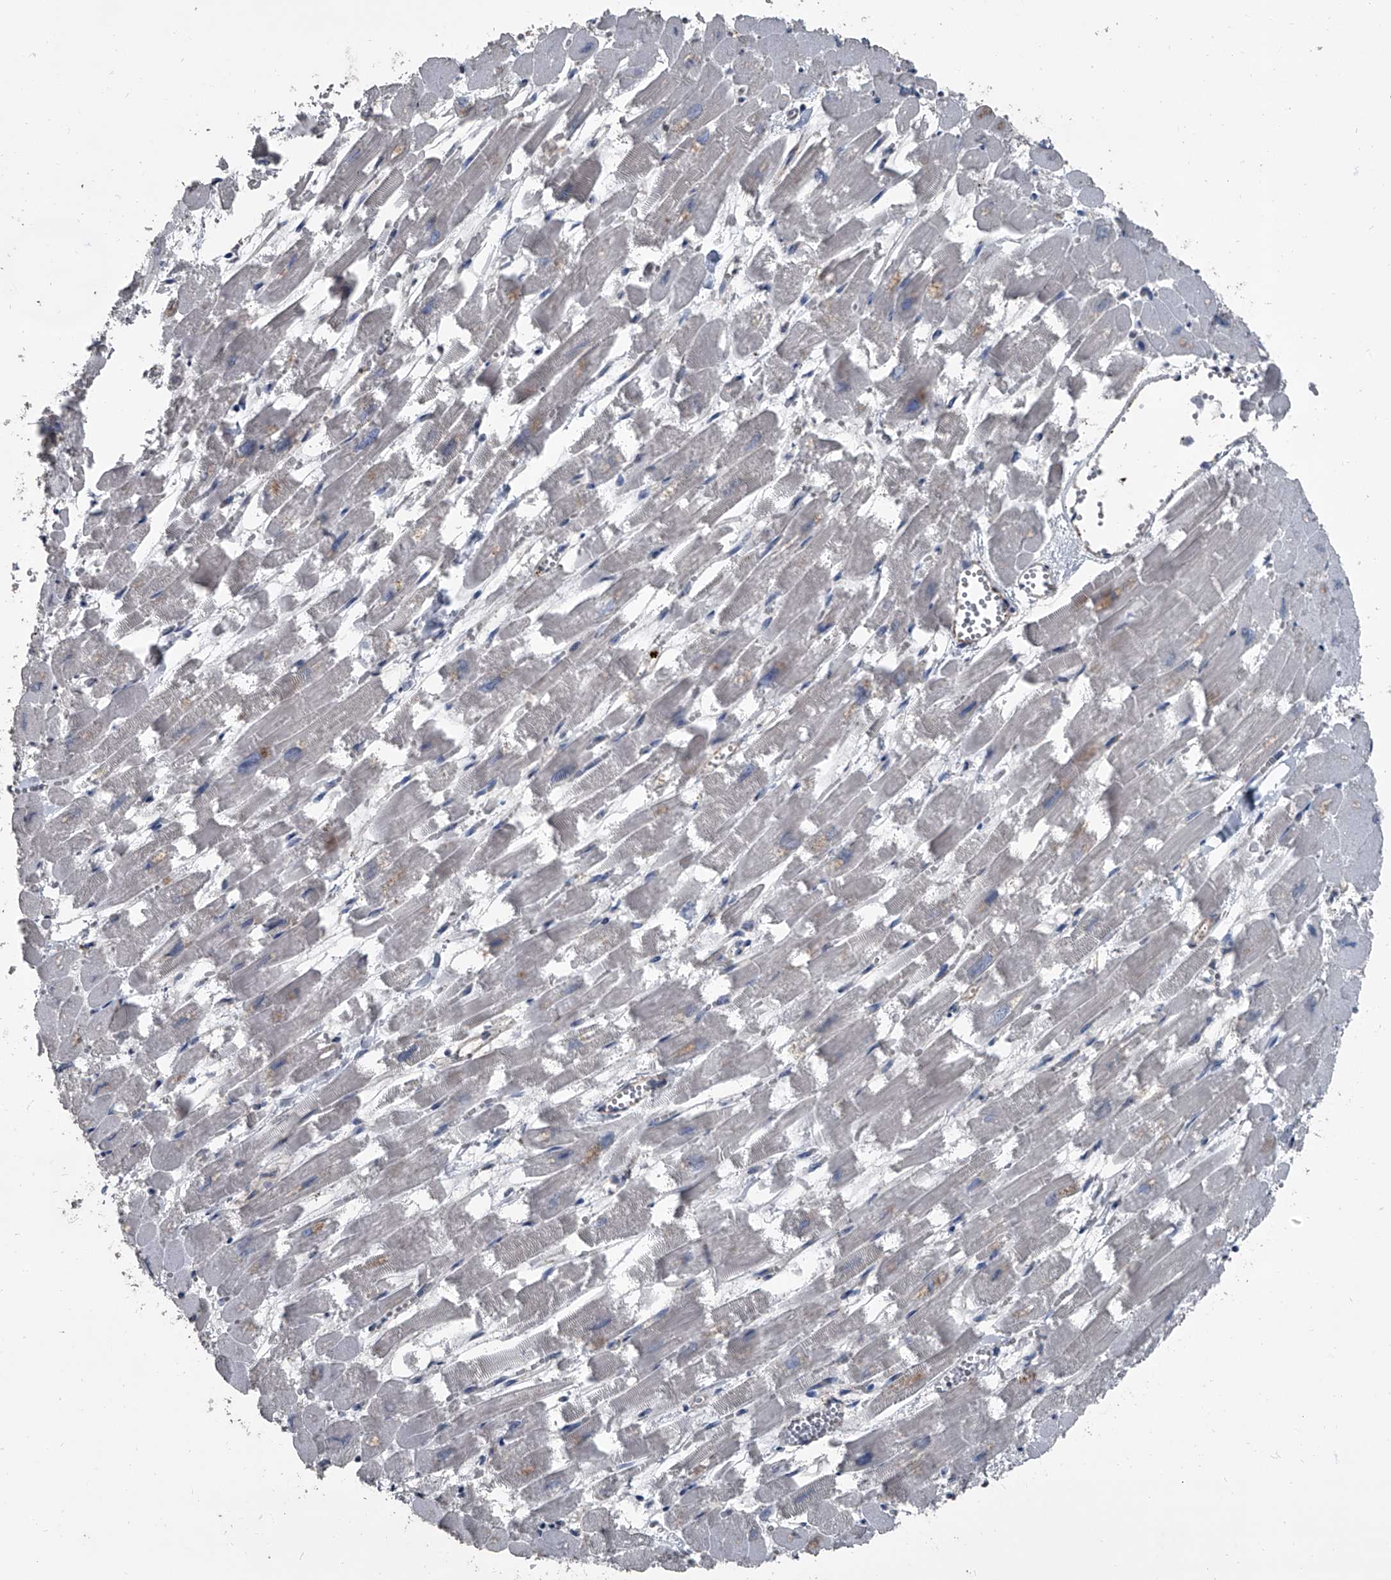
{"staining": {"intensity": "negative", "quantity": "none", "location": "none"}, "tissue": "heart muscle", "cell_type": "Cardiomyocytes", "image_type": "normal", "snomed": [{"axis": "morphology", "description": "Normal tissue, NOS"}, {"axis": "topography", "description": "Heart"}], "caption": "IHC photomicrograph of normal heart muscle: human heart muscle stained with DAB displays no significant protein expression in cardiomyocytes. Brightfield microscopy of IHC stained with DAB (brown) and hematoxylin (blue), captured at high magnification.", "gene": "OARD1", "patient": {"sex": "male", "age": 54}}